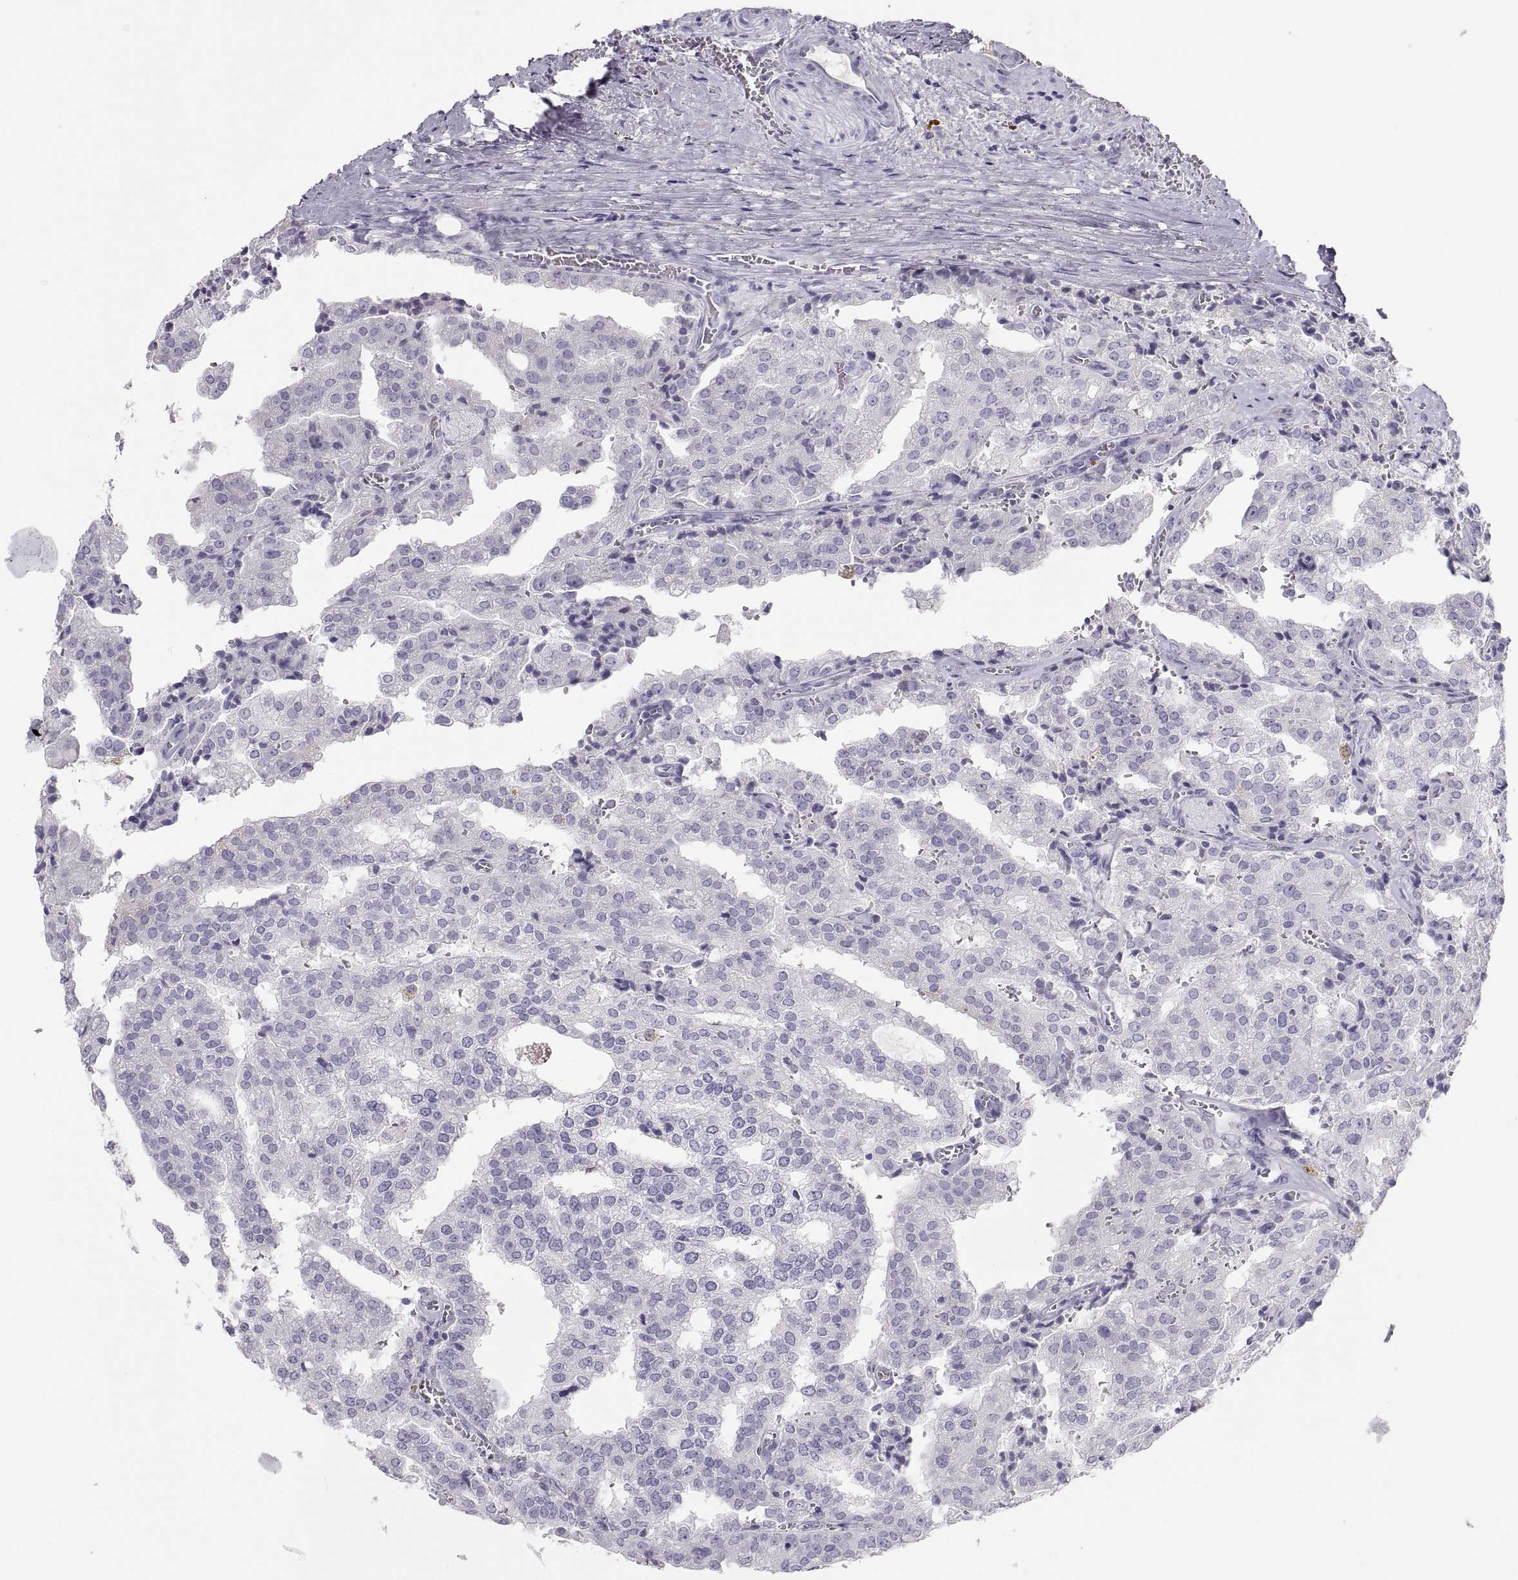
{"staining": {"intensity": "negative", "quantity": "none", "location": "none"}, "tissue": "prostate cancer", "cell_type": "Tumor cells", "image_type": "cancer", "snomed": [{"axis": "morphology", "description": "Adenocarcinoma, High grade"}, {"axis": "topography", "description": "Prostate"}], "caption": "The micrograph demonstrates no staining of tumor cells in high-grade adenocarcinoma (prostate).", "gene": "SEMG1", "patient": {"sex": "male", "age": 68}}